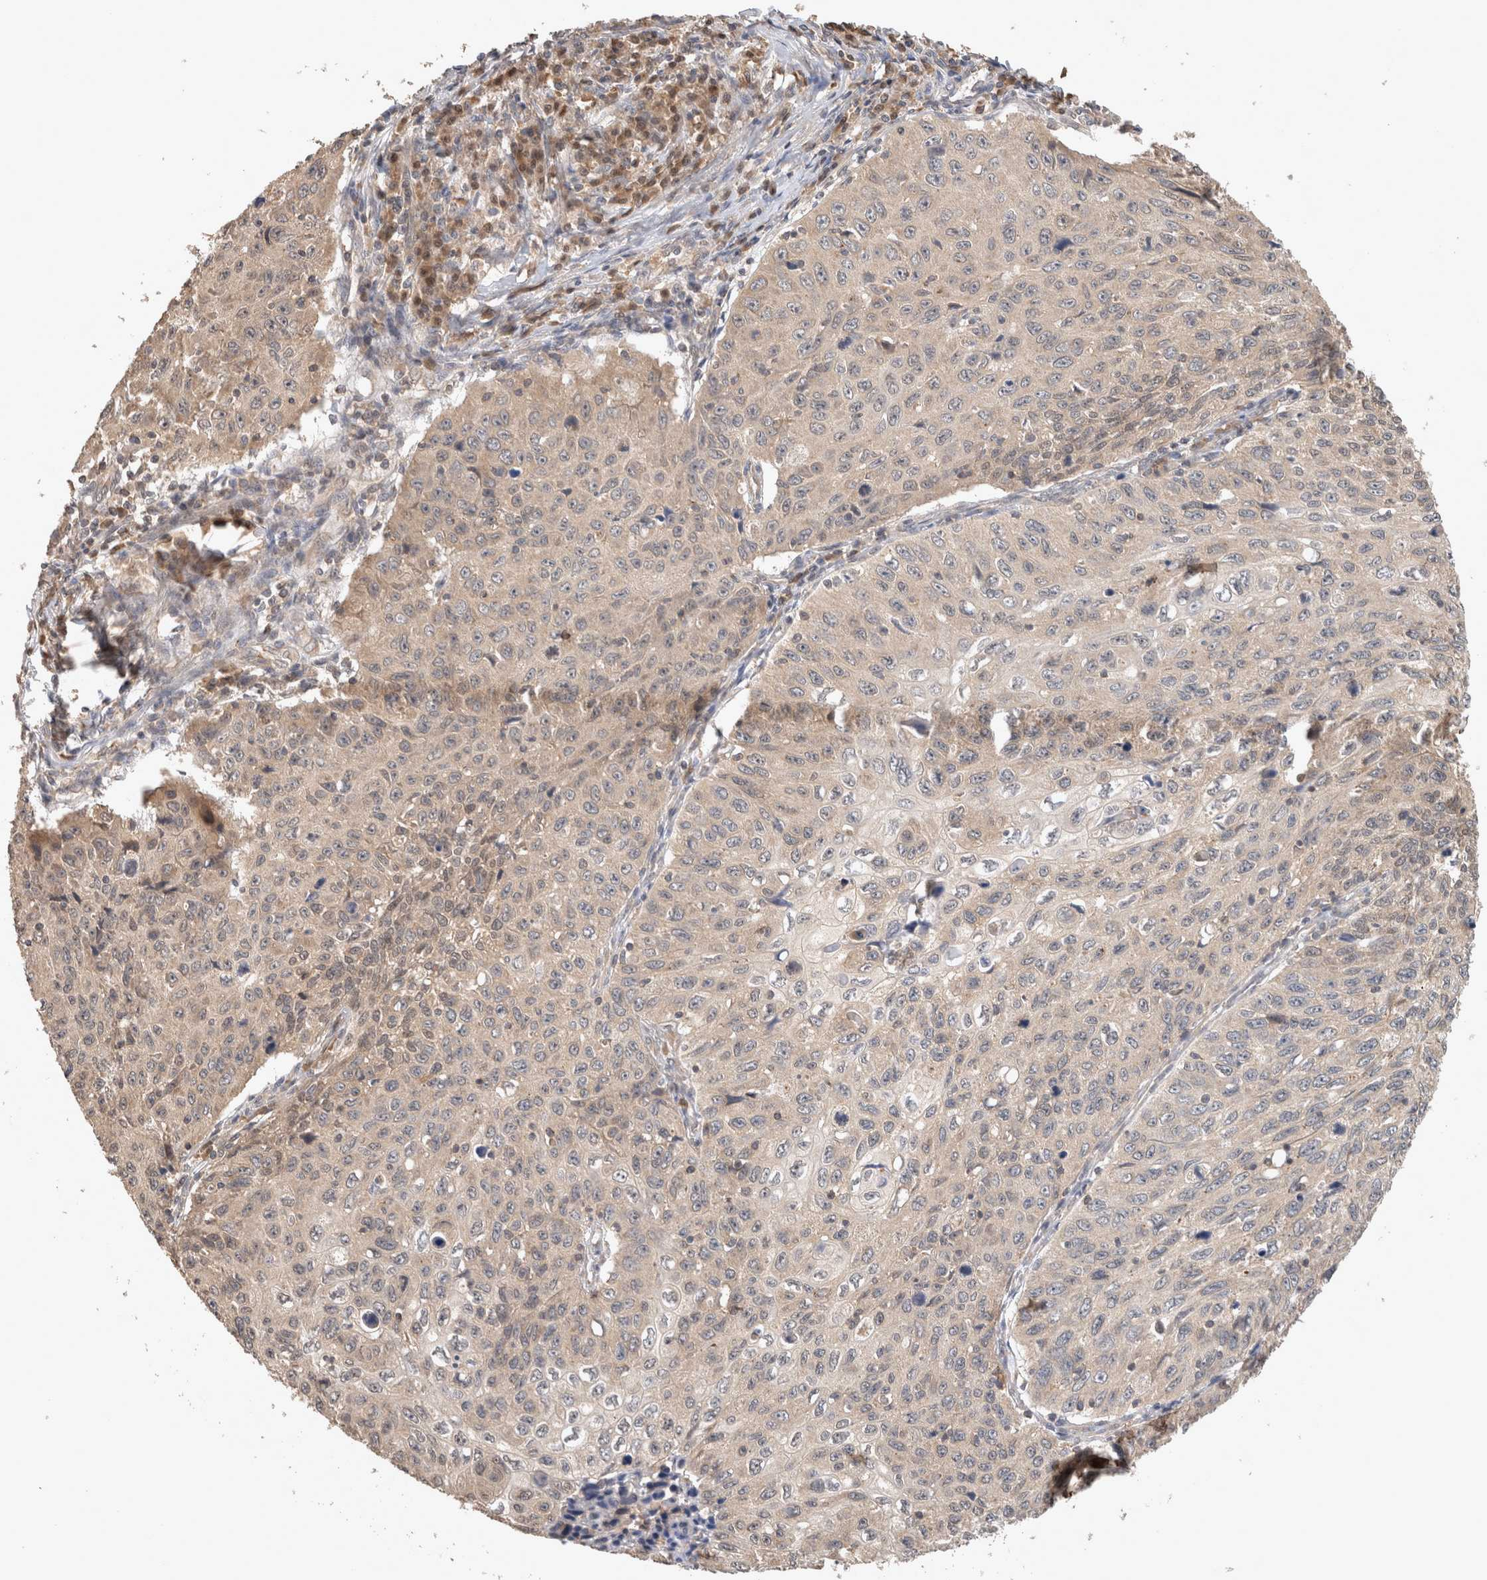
{"staining": {"intensity": "weak", "quantity": "25%-75%", "location": "cytoplasmic/membranous"}, "tissue": "cervical cancer", "cell_type": "Tumor cells", "image_type": "cancer", "snomed": [{"axis": "morphology", "description": "Squamous cell carcinoma, NOS"}, {"axis": "topography", "description": "Cervix"}], "caption": "Immunohistochemistry of squamous cell carcinoma (cervical) demonstrates low levels of weak cytoplasmic/membranous positivity in approximately 25%-75% of tumor cells.", "gene": "OTUD7B", "patient": {"sex": "female", "age": 53}}